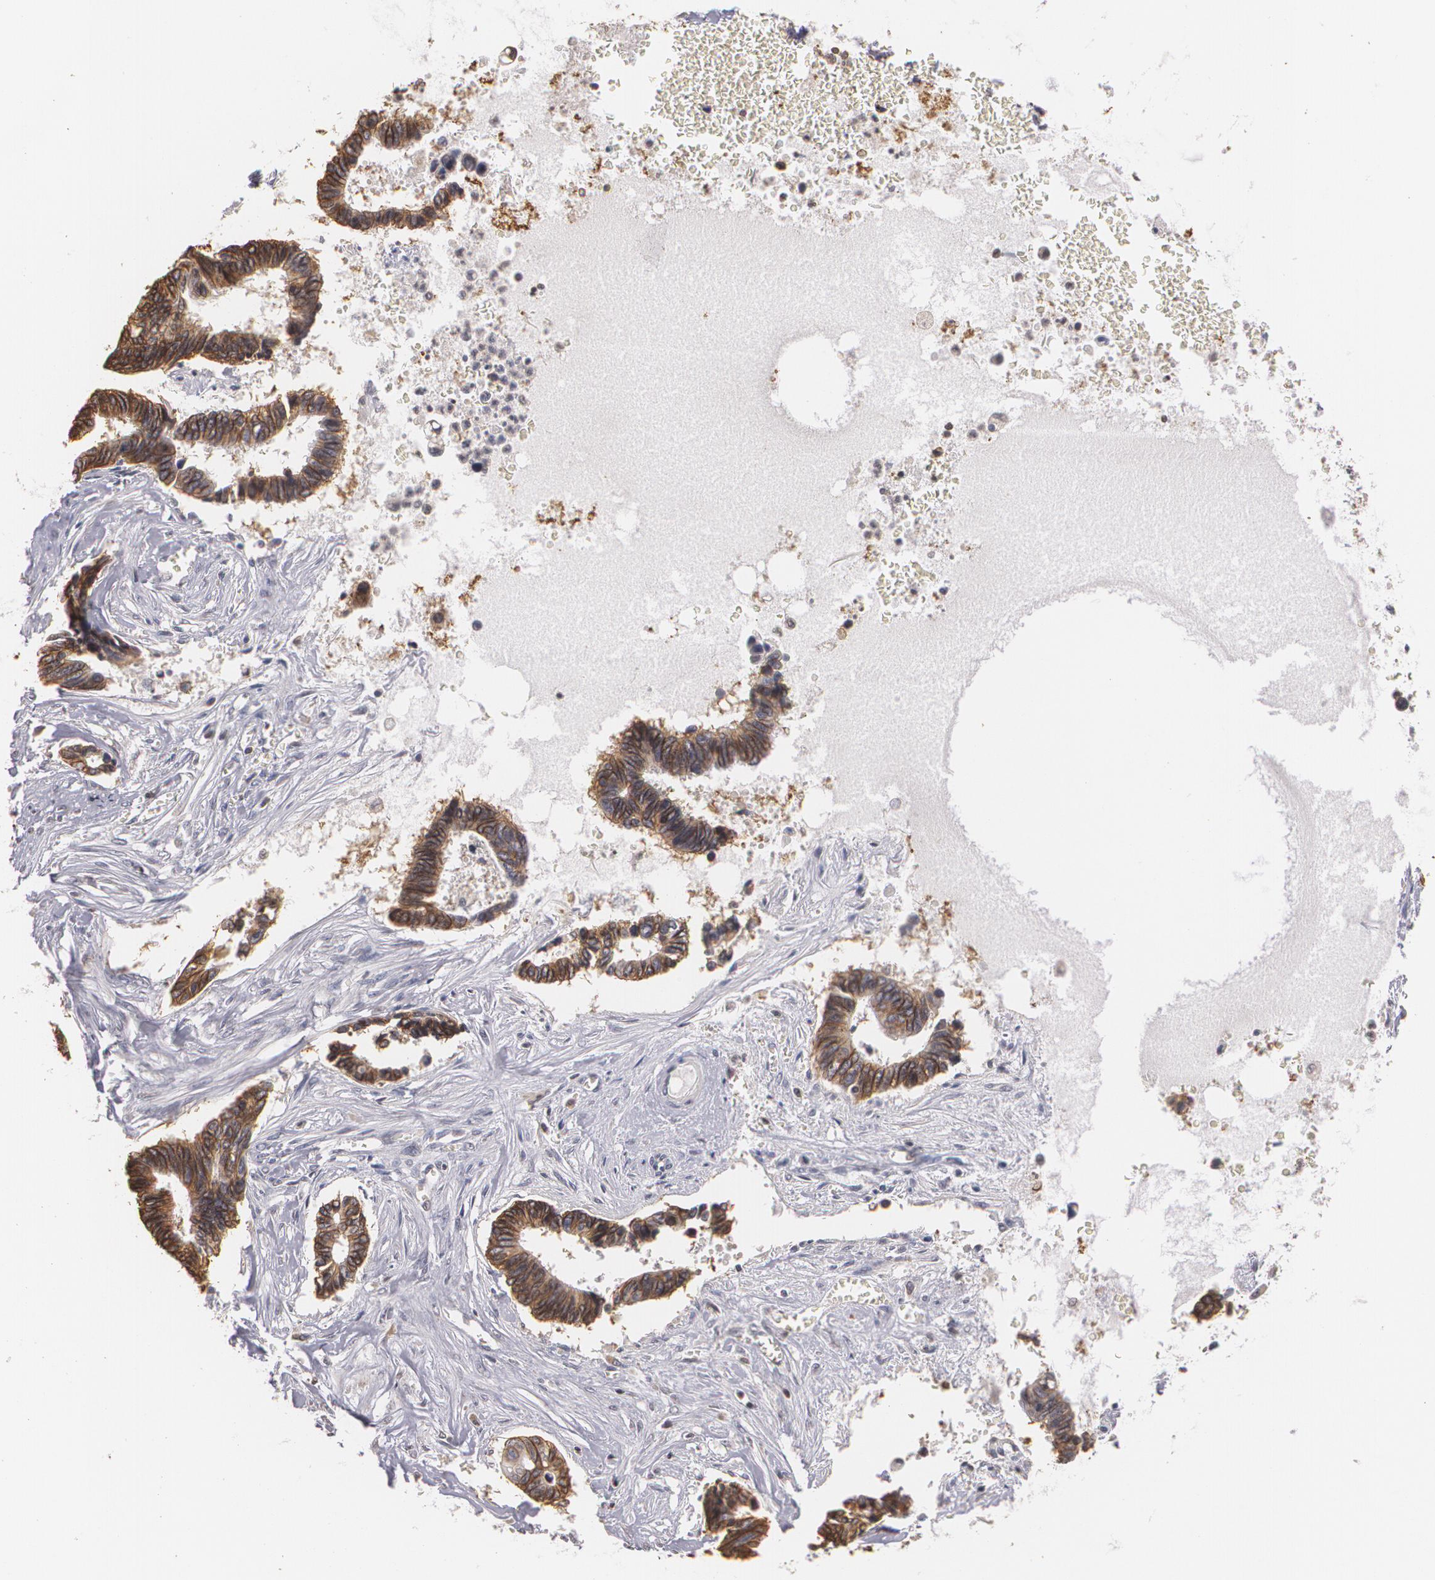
{"staining": {"intensity": "moderate", "quantity": ">75%", "location": "cytoplasmic/membranous"}, "tissue": "pancreatic cancer", "cell_type": "Tumor cells", "image_type": "cancer", "snomed": [{"axis": "morphology", "description": "Adenocarcinoma, NOS"}, {"axis": "topography", "description": "Pancreas"}], "caption": "A micrograph showing moderate cytoplasmic/membranous expression in approximately >75% of tumor cells in adenocarcinoma (pancreatic), as visualized by brown immunohistochemical staining.", "gene": "THRB", "patient": {"sex": "female", "age": 70}}